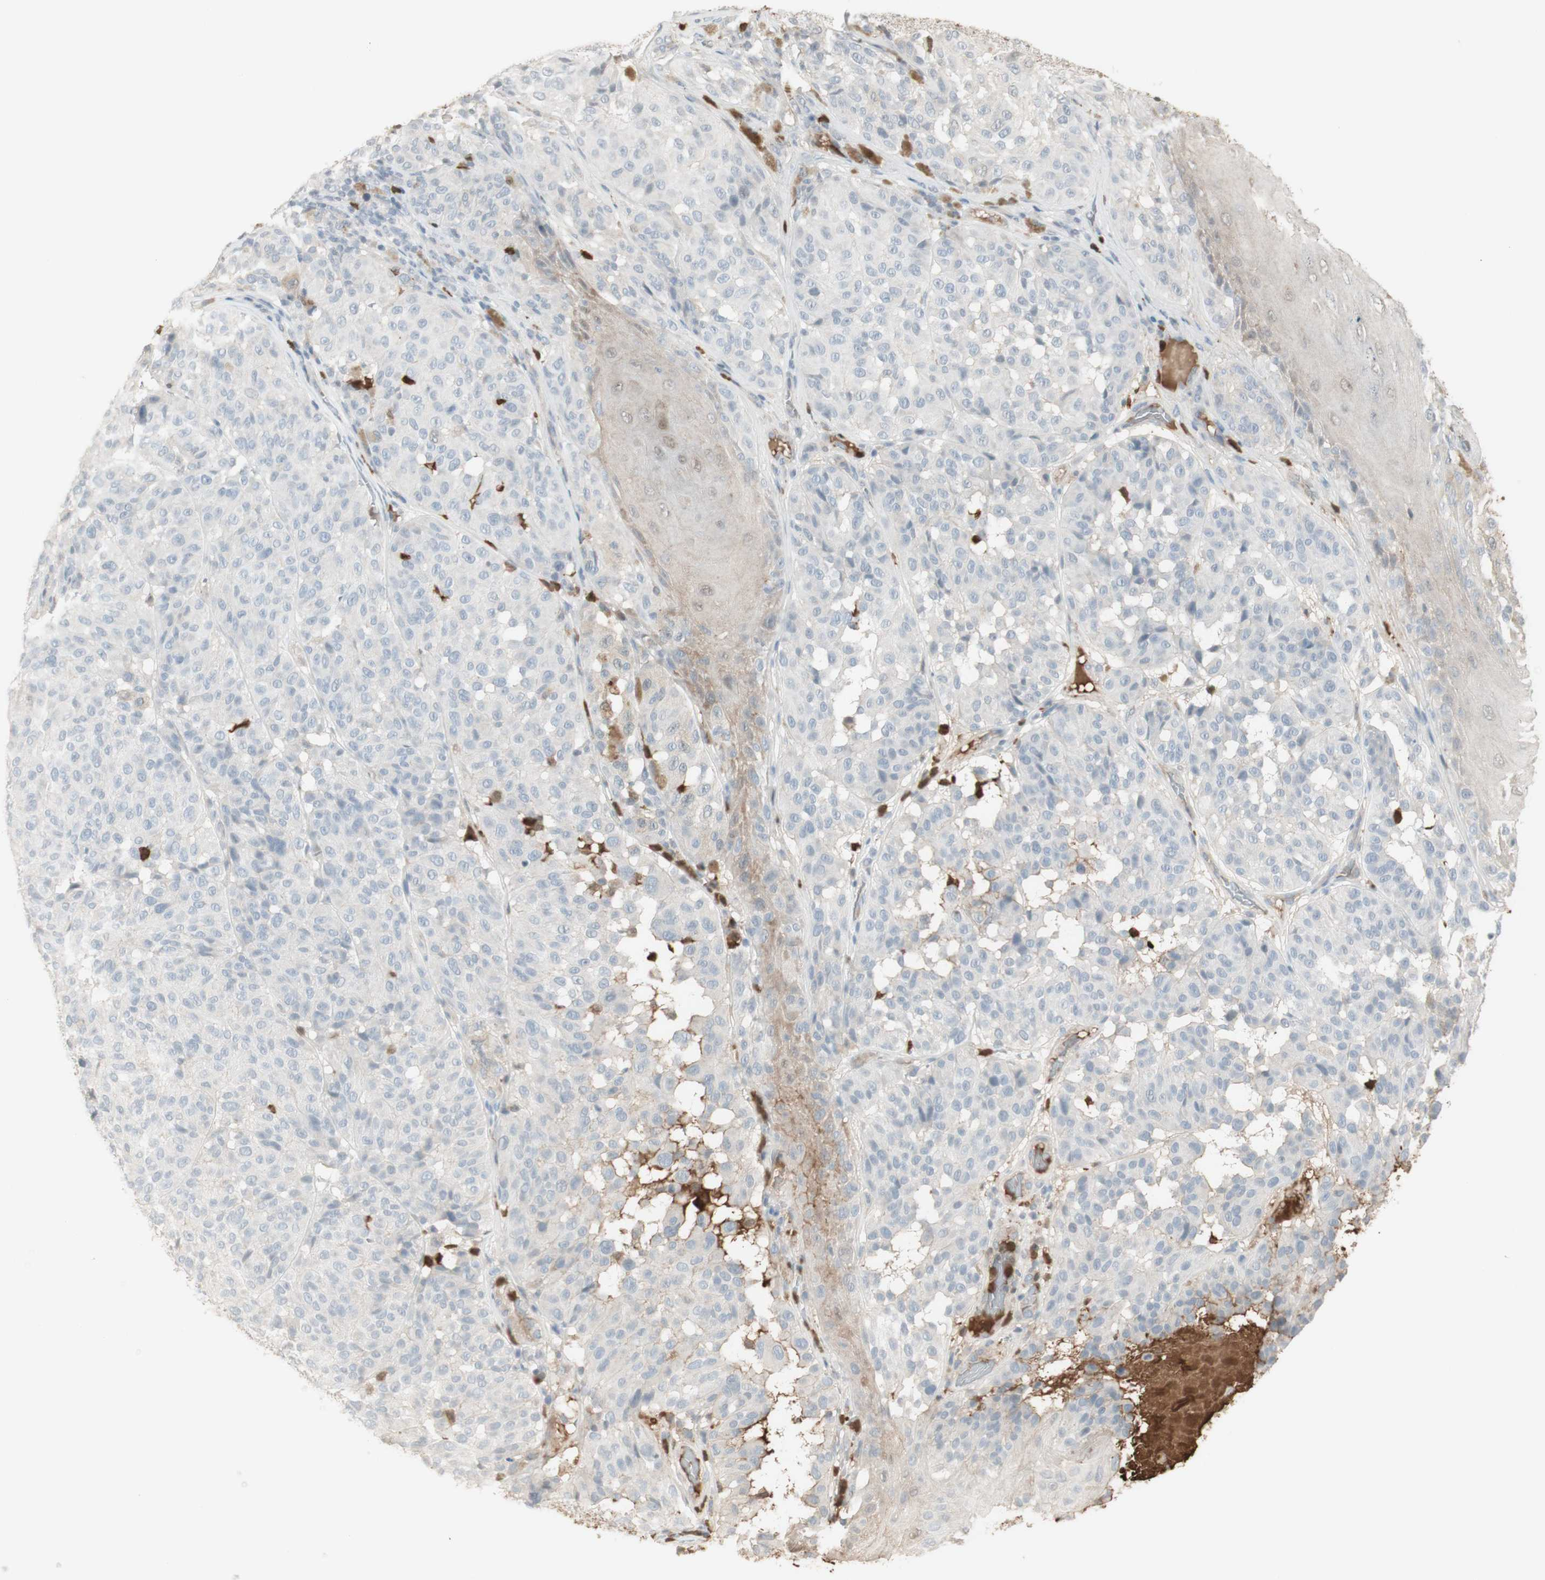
{"staining": {"intensity": "negative", "quantity": "none", "location": "none"}, "tissue": "melanoma", "cell_type": "Tumor cells", "image_type": "cancer", "snomed": [{"axis": "morphology", "description": "Malignant melanoma, NOS"}, {"axis": "topography", "description": "Skin"}], "caption": "There is no significant expression in tumor cells of malignant melanoma.", "gene": "NID1", "patient": {"sex": "female", "age": 46}}